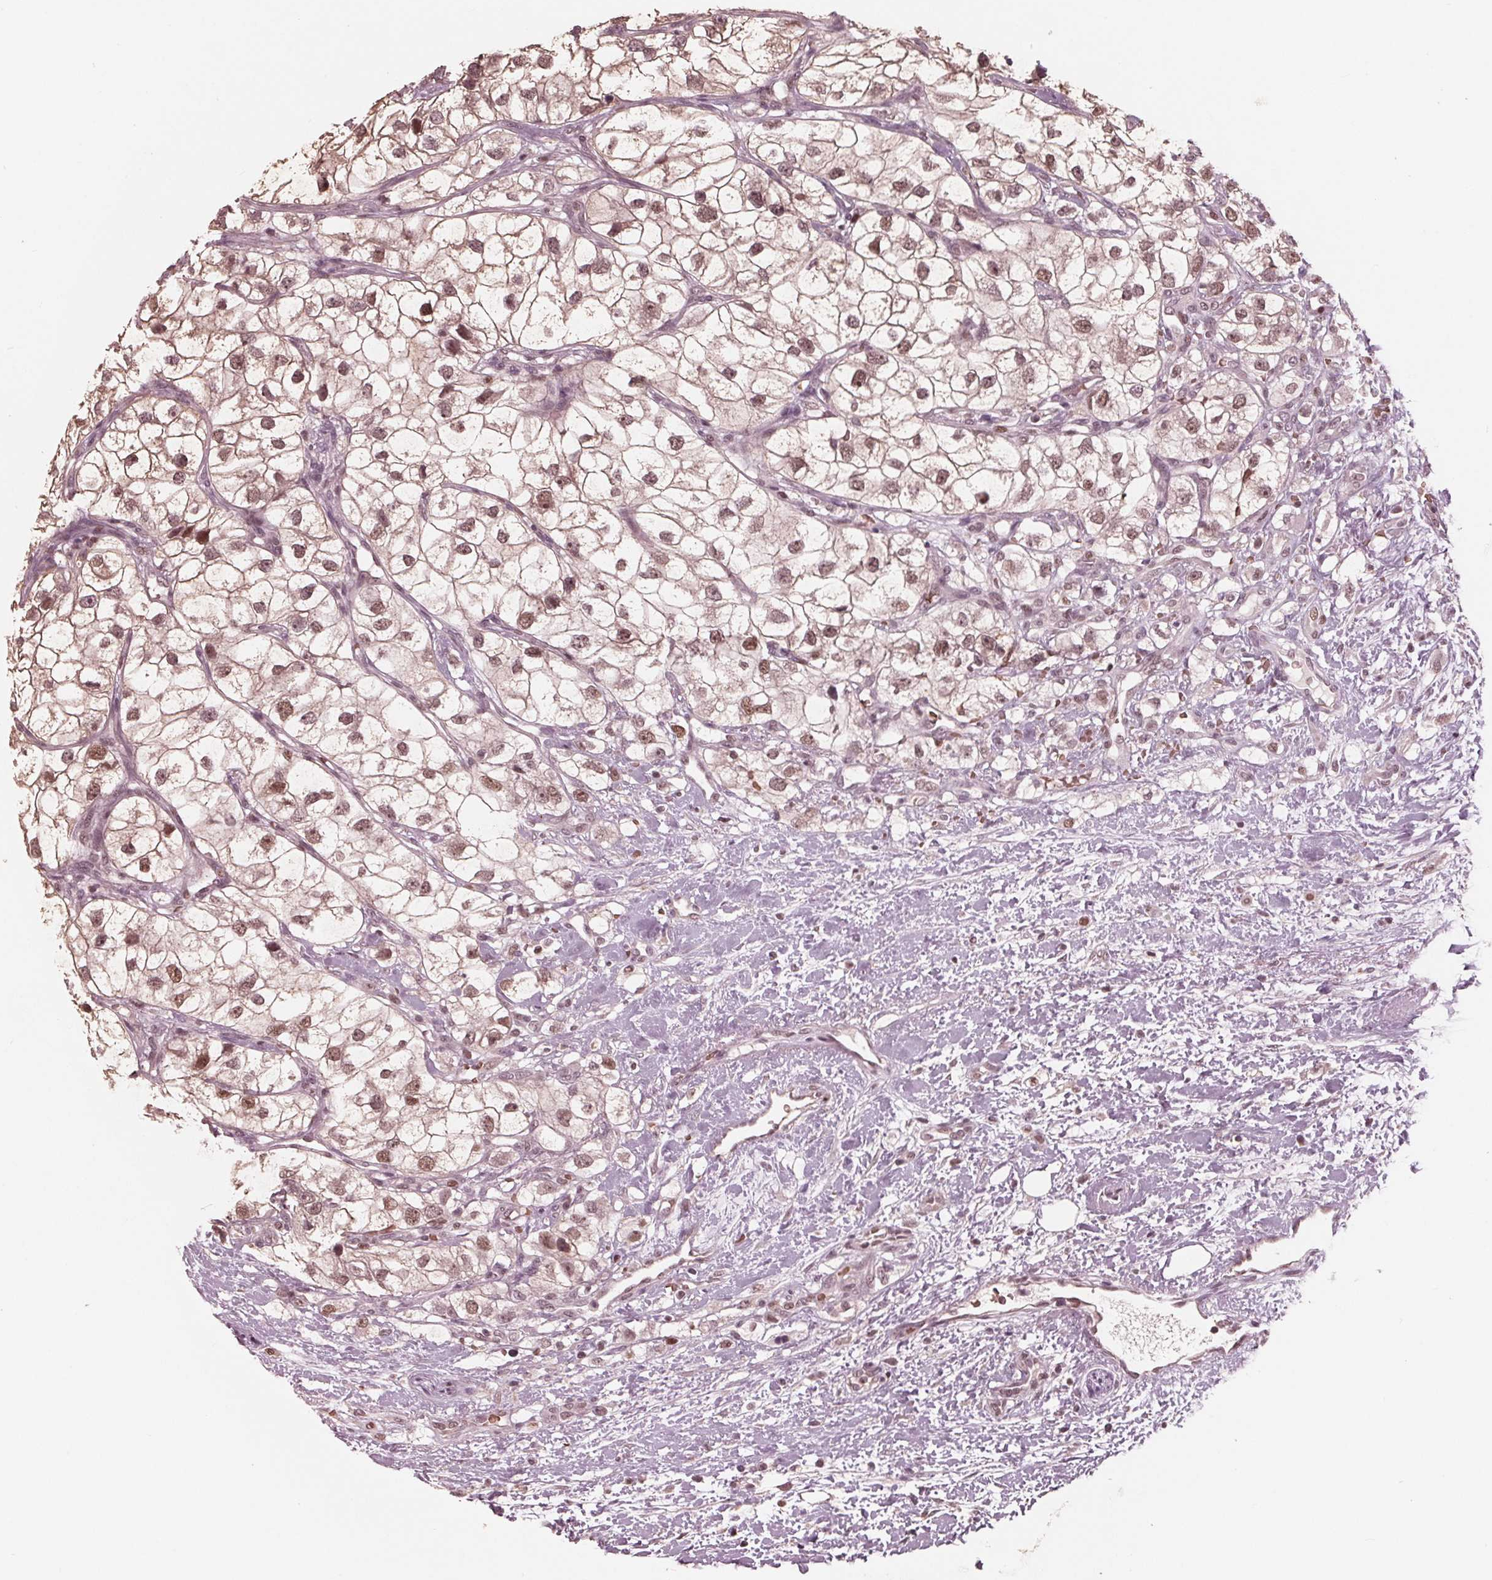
{"staining": {"intensity": "moderate", "quantity": ">75%", "location": "nuclear"}, "tissue": "renal cancer", "cell_type": "Tumor cells", "image_type": "cancer", "snomed": [{"axis": "morphology", "description": "Adenocarcinoma, NOS"}, {"axis": "topography", "description": "Kidney"}], "caption": "Human renal cancer stained with a brown dye shows moderate nuclear positive positivity in about >75% of tumor cells.", "gene": "HIRIP3", "patient": {"sex": "male", "age": 59}}